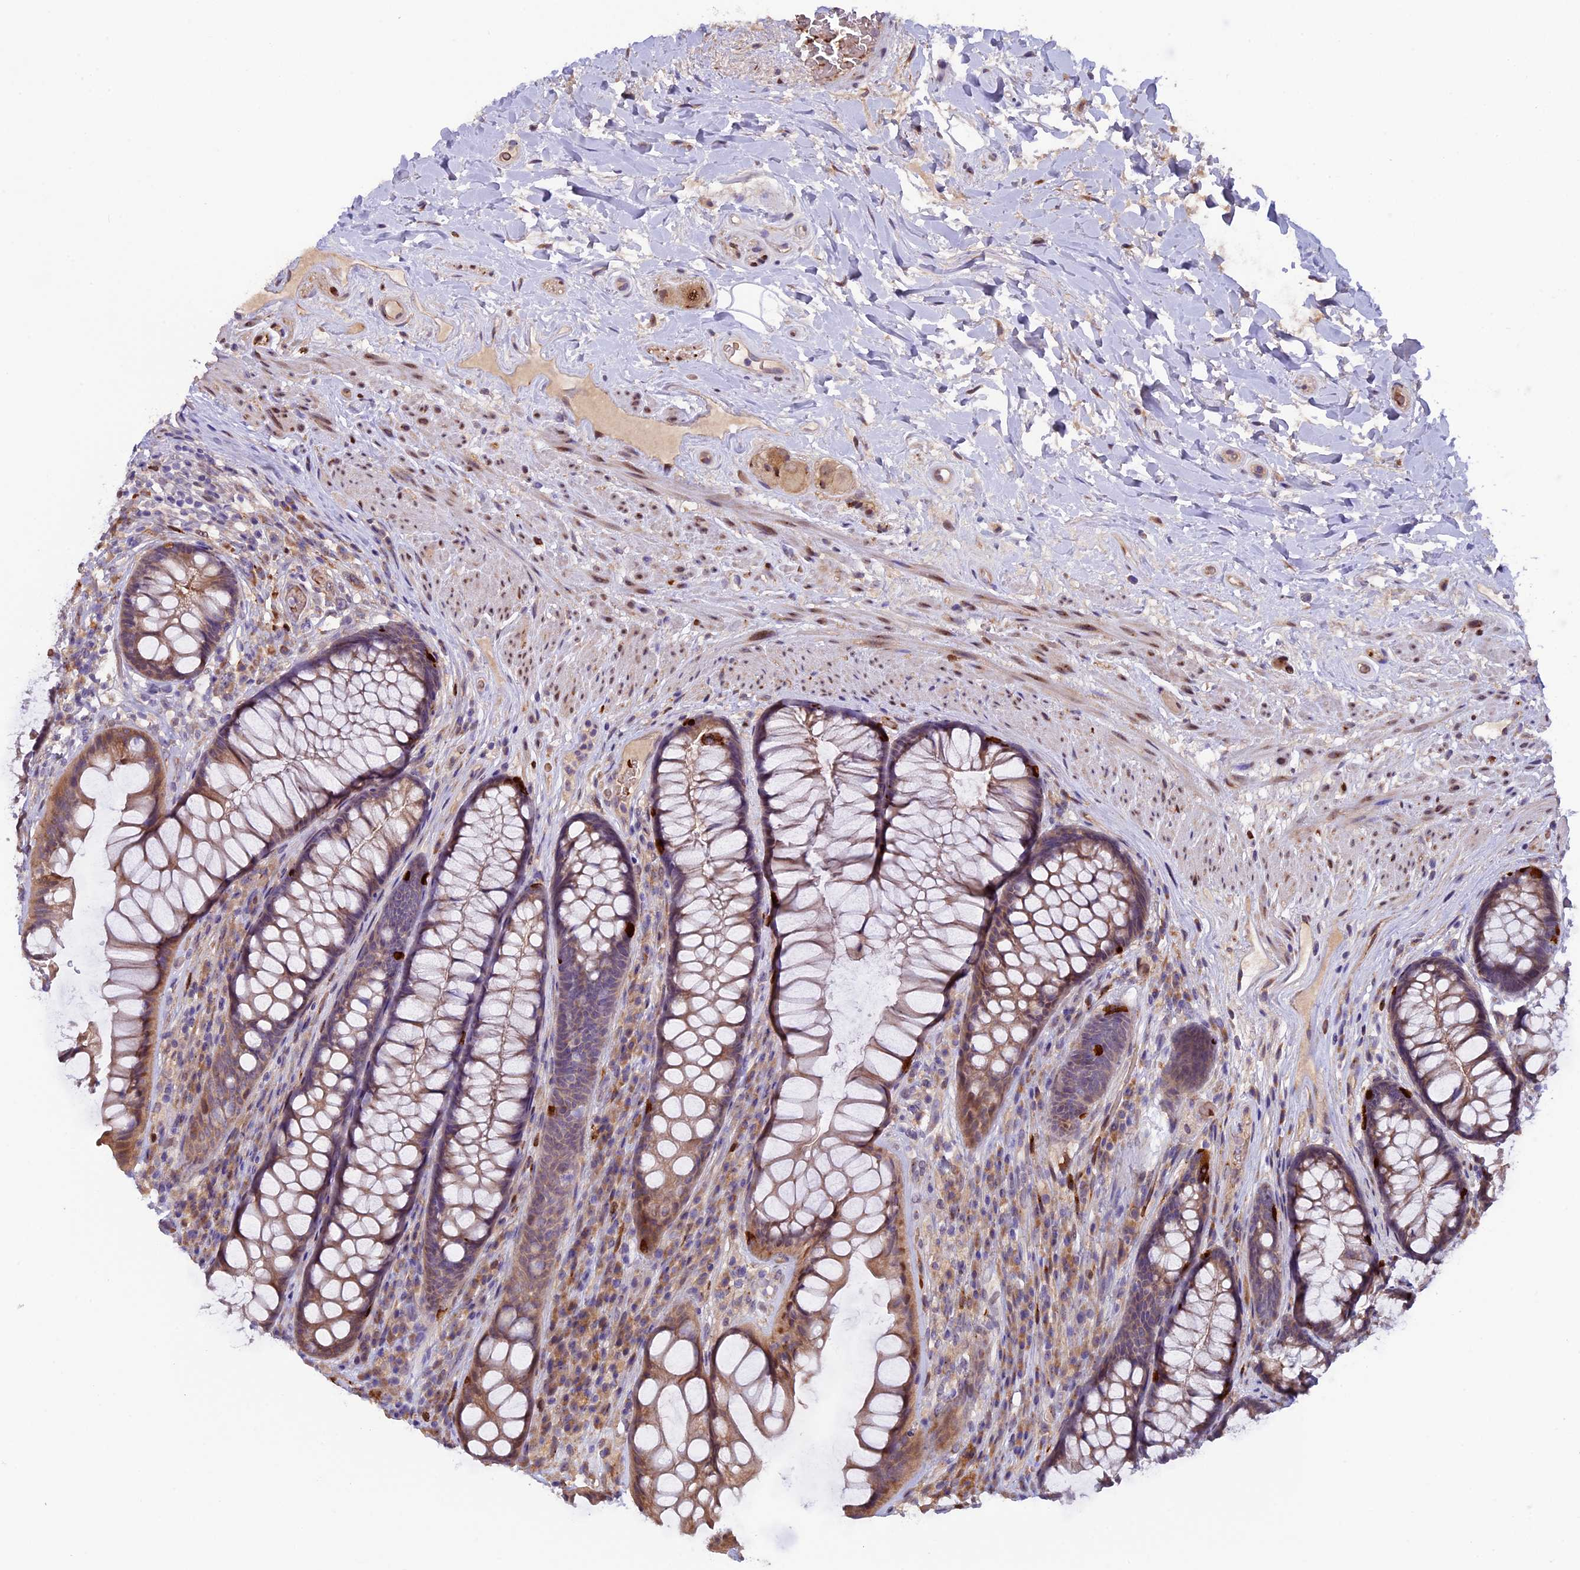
{"staining": {"intensity": "moderate", "quantity": ">75%", "location": "cytoplasmic/membranous"}, "tissue": "rectum", "cell_type": "Glandular cells", "image_type": "normal", "snomed": [{"axis": "morphology", "description": "Normal tissue, NOS"}, {"axis": "topography", "description": "Rectum"}], "caption": "This histopathology image exhibits immunohistochemistry staining of unremarkable rectum, with medium moderate cytoplasmic/membranous positivity in about >75% of glandular cells.", "gene": "CCDC9B", "patient": {"sex": "male", "age": 74}}